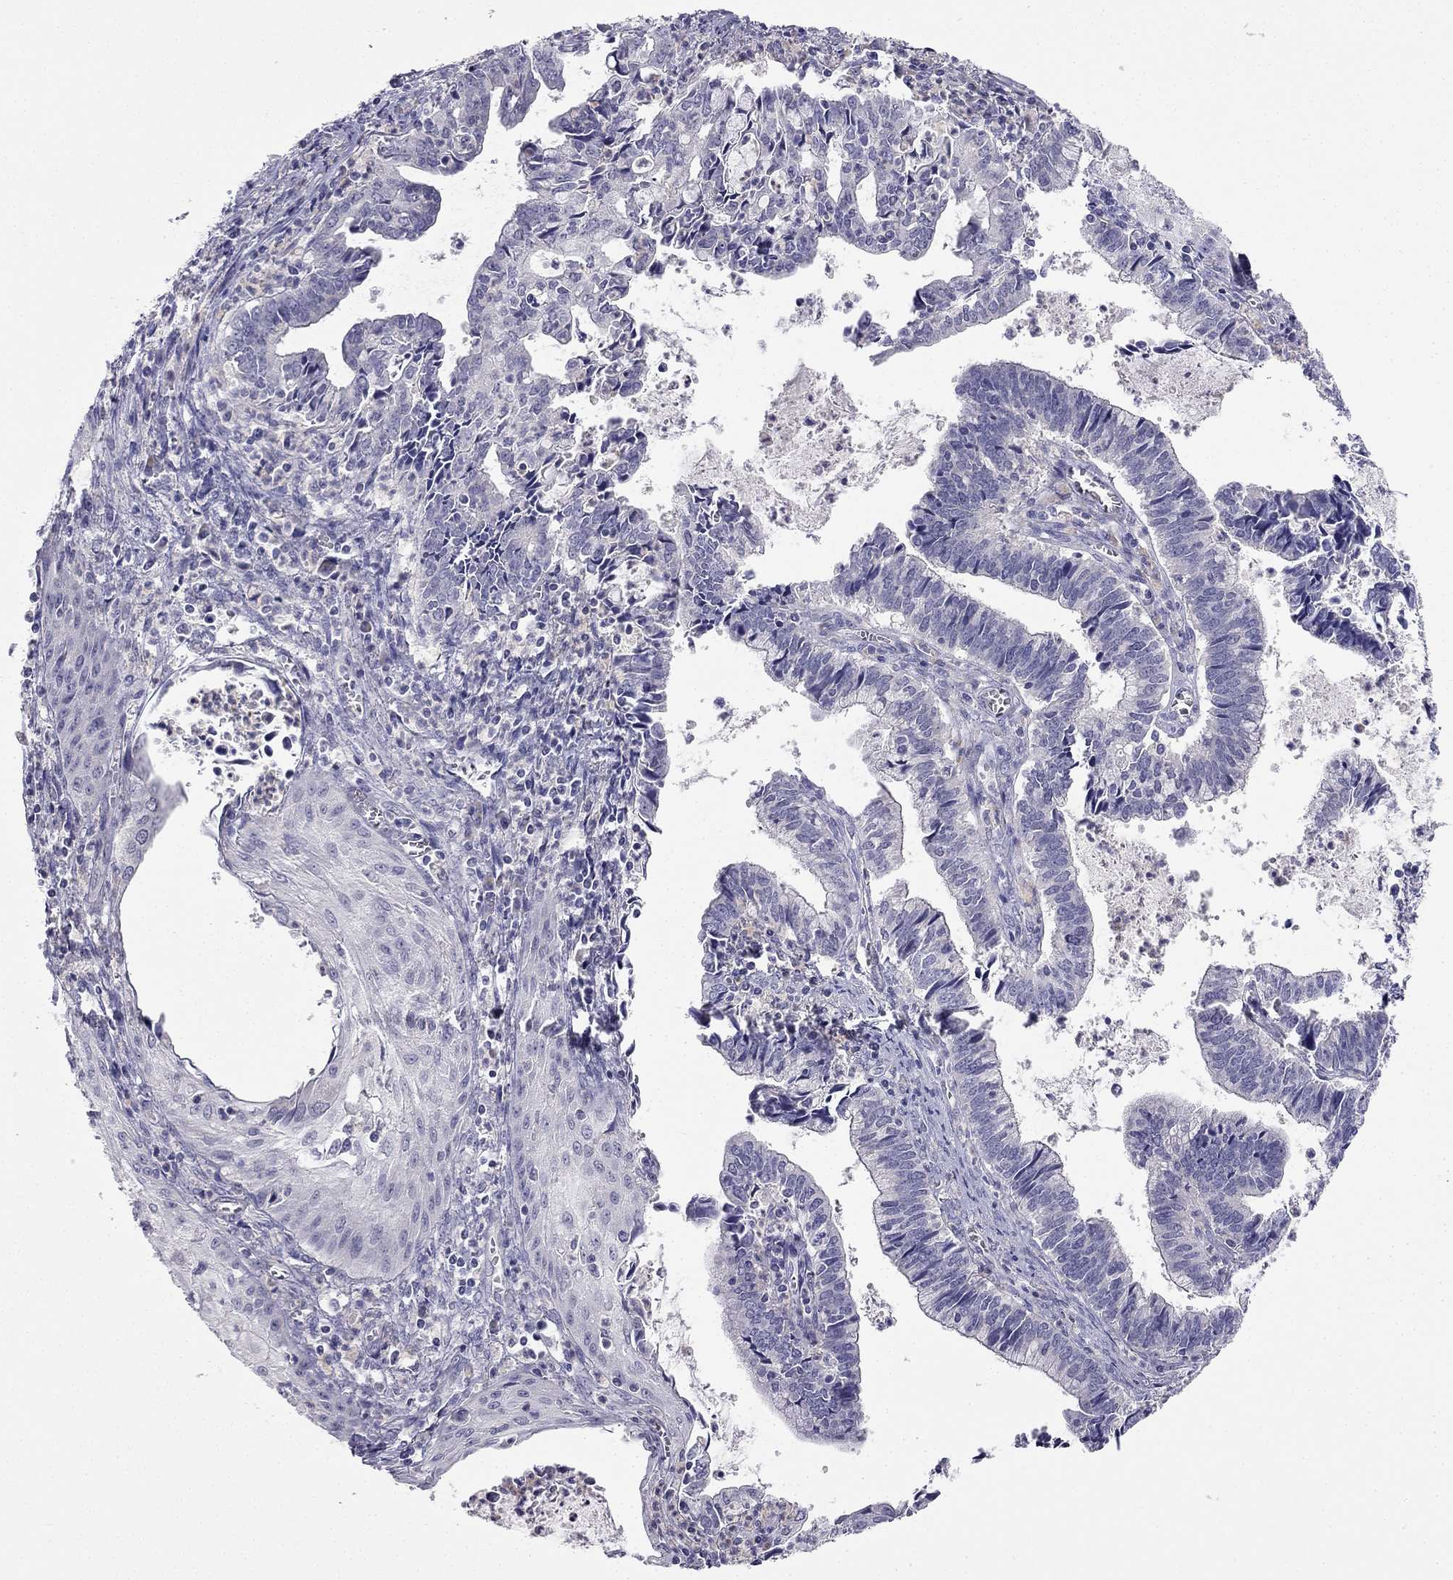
{"staining": {"intensity": "negative", "quantity": "none", "location": "none"}, "tissue": "cervical cancer", "cell_type": "Tumor cells", "image_type": "cancer", "snomed": [{"axis": "morphology", "description": "Adenocarcinoma, NOS"}, {"axis": "topography", "description": "Cervix"}], "caption": "Immunohistochemistry micrograph of cervical cancer stained for a protein (brown), which displays no positivity in tumor cells.", "gene": "C16orf89", "patient": {"sex": "female", "age": 42}}